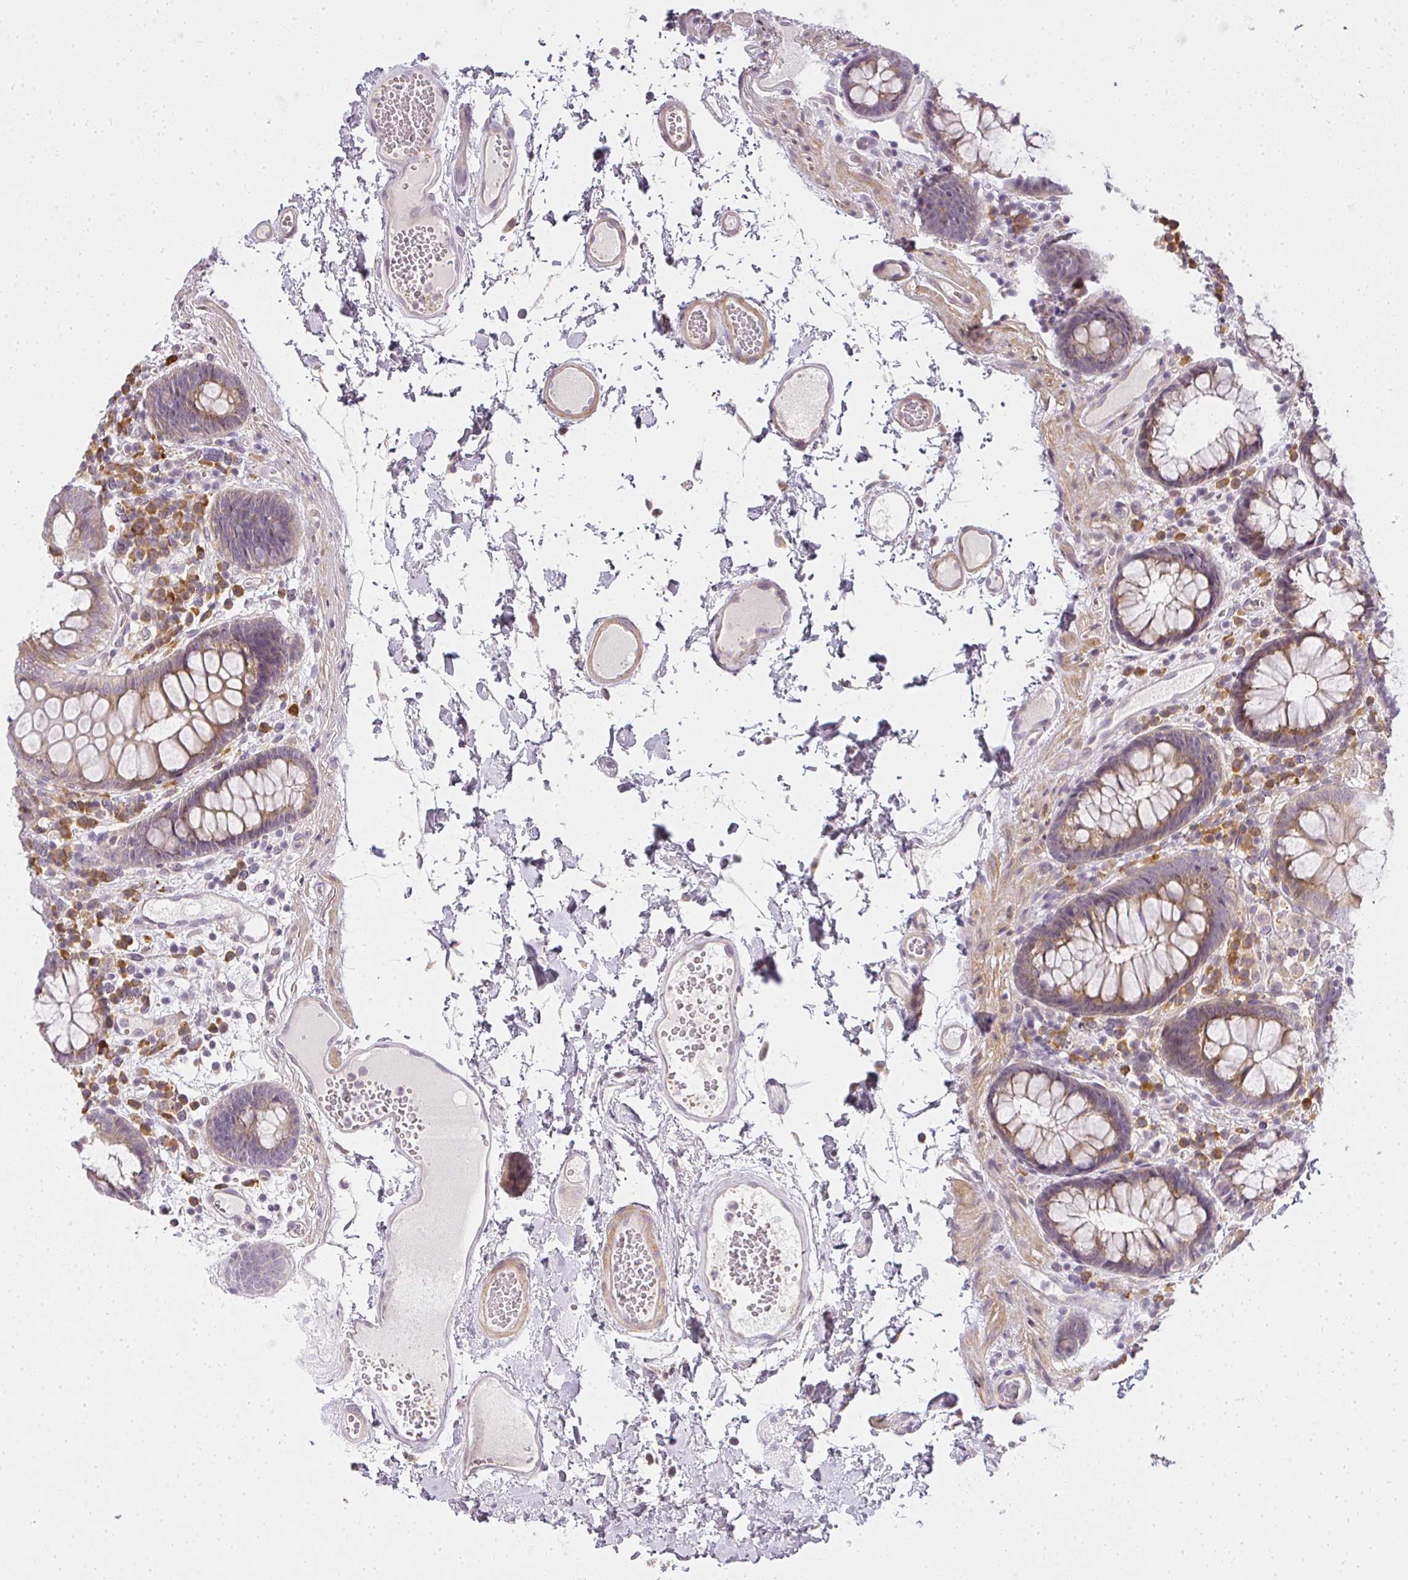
{"staining": {"intensity": "weak", "quantity": "25%-75%", "location": "cytoplasmic/membranous"}, "tissue": "colon", "cell_type": "Endothelial cells", "image_type": "normal", "snomed": [{"axis": "morphology", "description": "Normal tissue, NOS"}, {"axis": "topography", "description": "Colon"}], "caption": "Colon stained with immunohistochemistry (IHC) exhibits weak cytoplasmic/membranous positivity in about 25%-75% of endothelial cells. The protein is stained brown, and the nuclei are stained in blue (DAB IHC with brightfield microscopy, high magnification).", "gene": "MED19", "patient": {"sex": "male", "age": 84}}